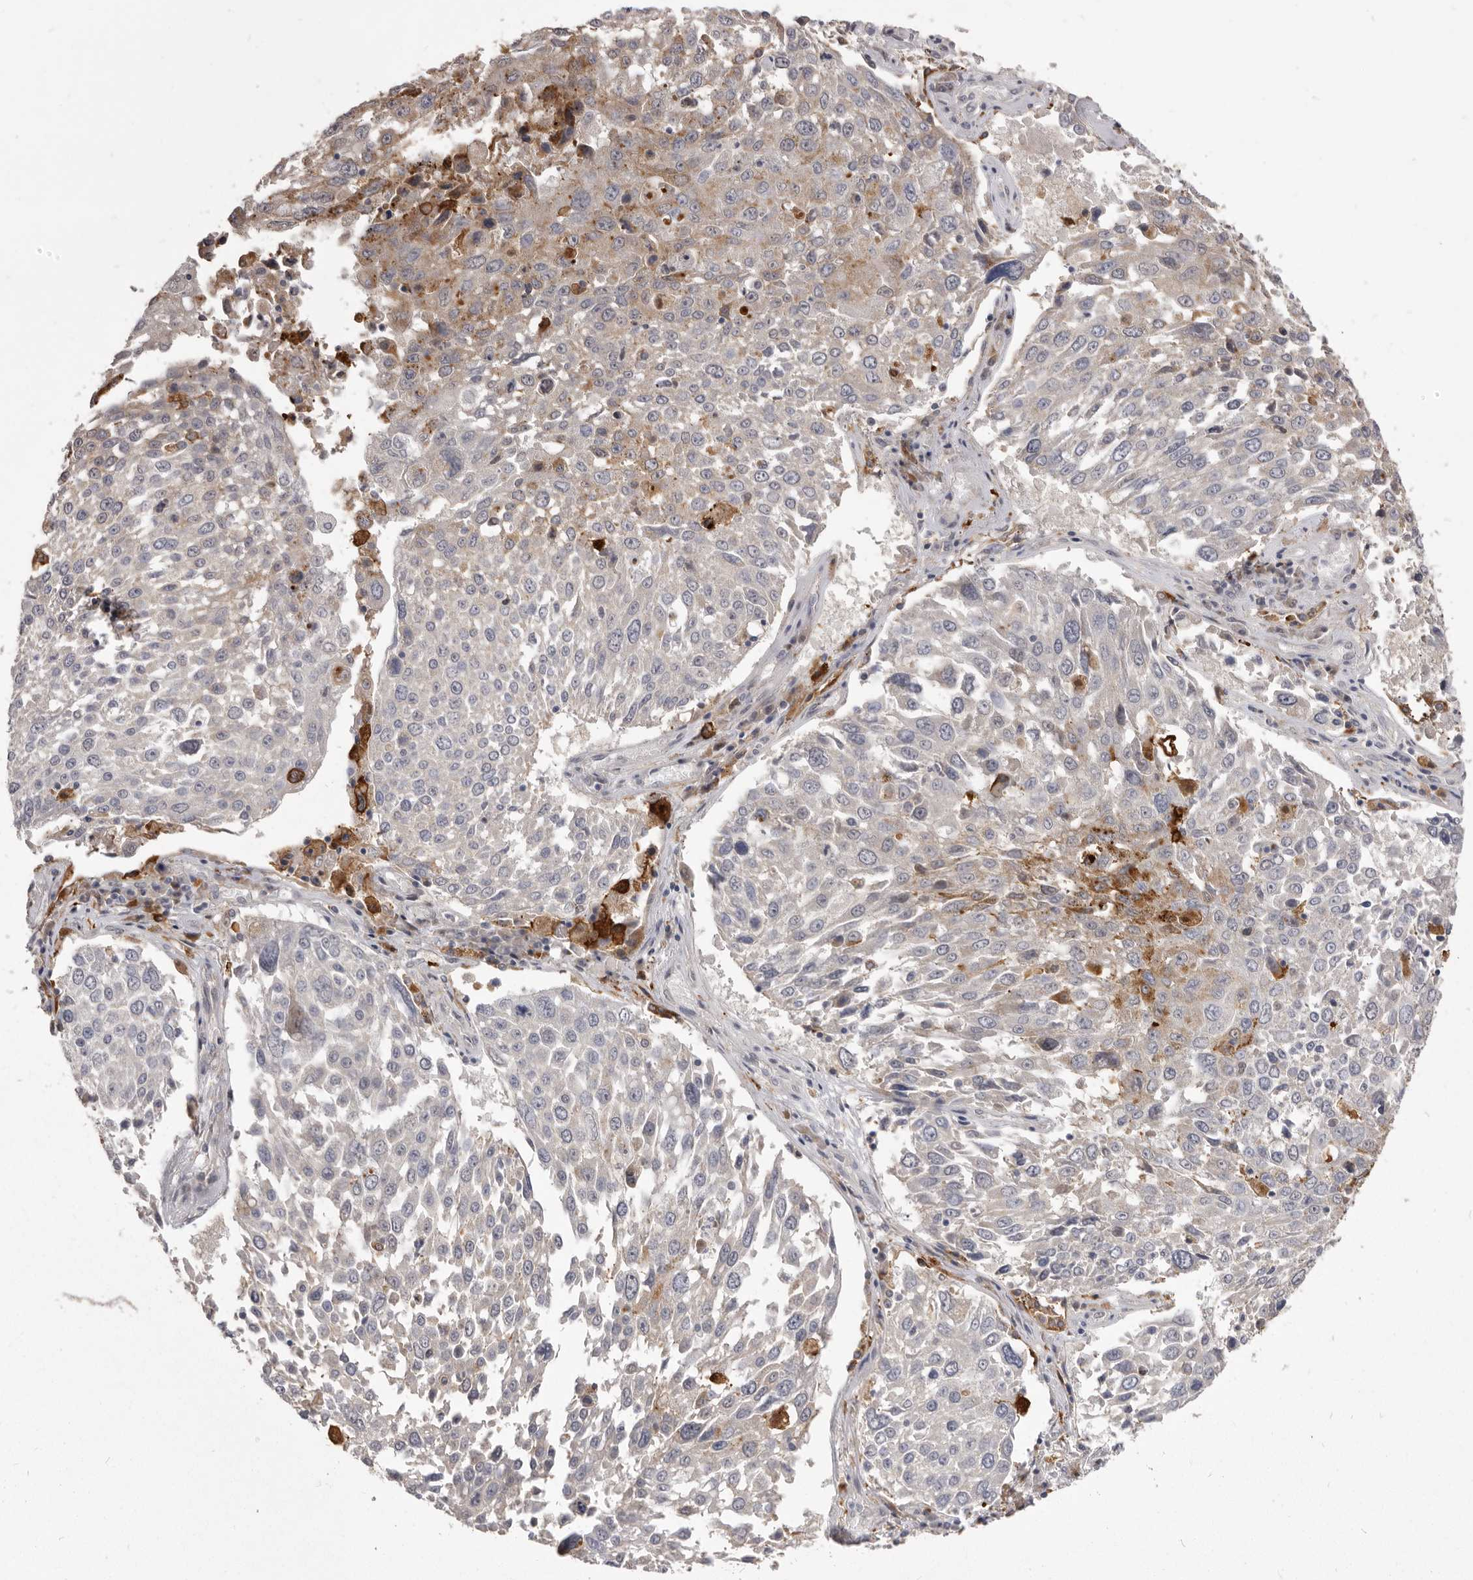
{"staining": {"intensity": "moderate", "quantity": "<25%", "location": "cytoplasmic/membranous"}, "tissue": "lung cancer", "cell_type": "Tumor cells", "image_type": "cancer", "snomed": [{"axis": "morphology", "description": "Squamous cell carcinoma, NOS"}, {"axis": "topography", "description": "Lung"}], "caption": "There is low levels of moderate cytoplasmic/membranous staining in tumor cells of lung cancer, as demonstrated by immunohistochemical staining (brown color).", "gene": "VPS45", "patient": {"sex": "male", "age": 65}}